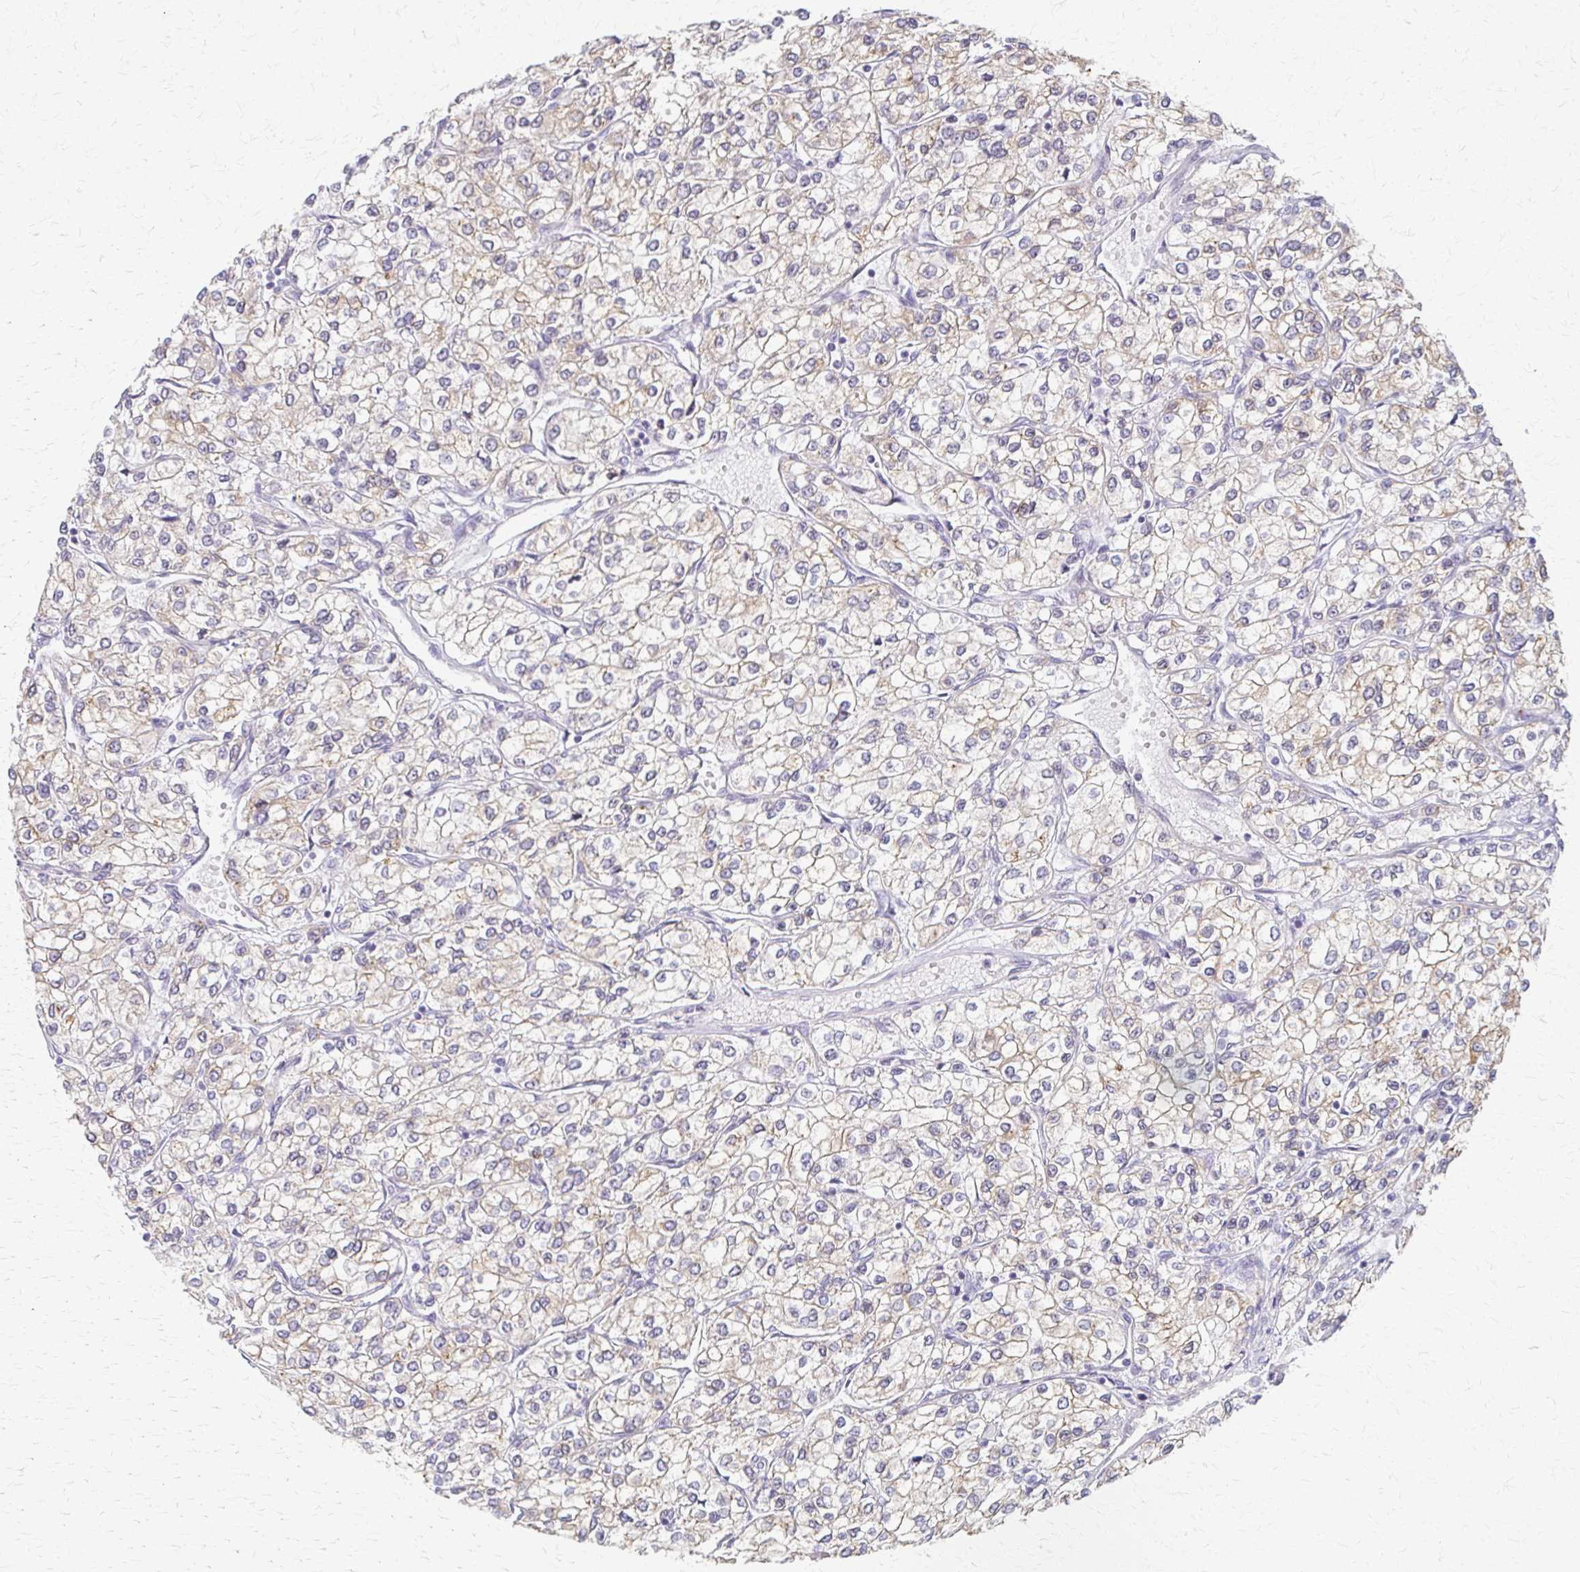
{"staining": {"intensity": "moderate", "quantity": "25%-75%", "location": "cytoplasmic/membranous"}, "tissue": "renal cancer", "cell_type": "Tumor cells", "image_type": "cancer", "snomed": [{"axis": "morphology", "description": "Adenocarcinoma, NOS"}, {"axis": "topography", "description": "Kidney"}], "caption": "An image of renal cancer stained for a protein demonstrates moderate cytoplasmic/membranous brown staining in tumor cells.", "gene": "CYB5A", "patient": {"sex": "male", "age": 80}}